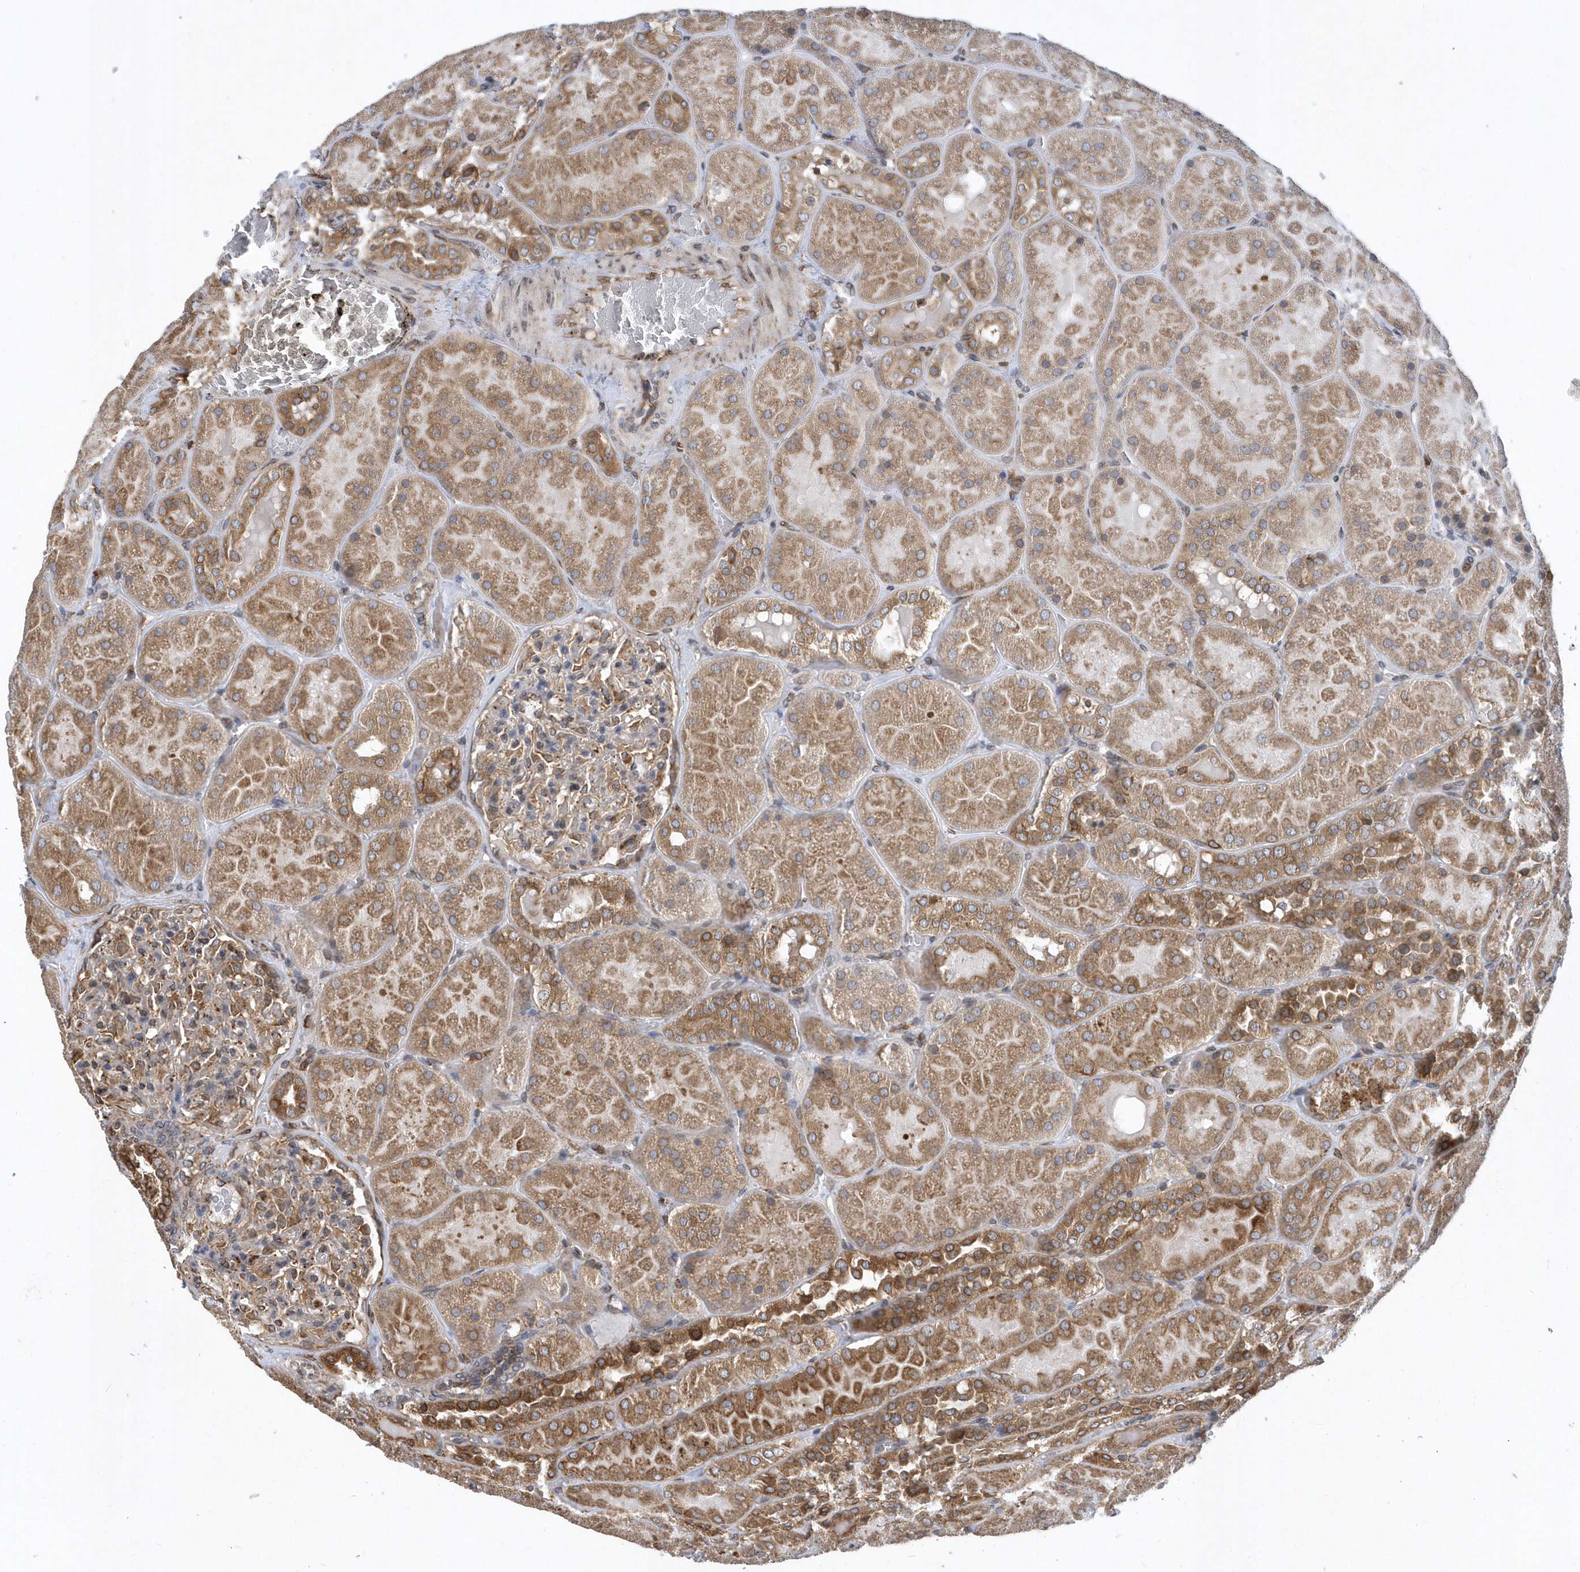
{"staining": {"intensity": "moderate", "quantity": "25%-75%", "location": "cytoplasmic/membranous"}, "tissue": "kidney", "cell_type": "Cells in glomeruli", "image_type": "normal", "snomed": [{"axis": "morphology", "description": "Normal tissue, NOS"}, {"axis": "topography", "description": "Kidney"}], "caption": "The photomicrograph reveals immunohistochemical staining of unremarkable kidney. There is moderate cytoplasmic/membranous staining is seen in about 25%-75% of cells in glomeruli.", "gene": "VAMP7", "patient": {"sex": "male", "age": 28}}